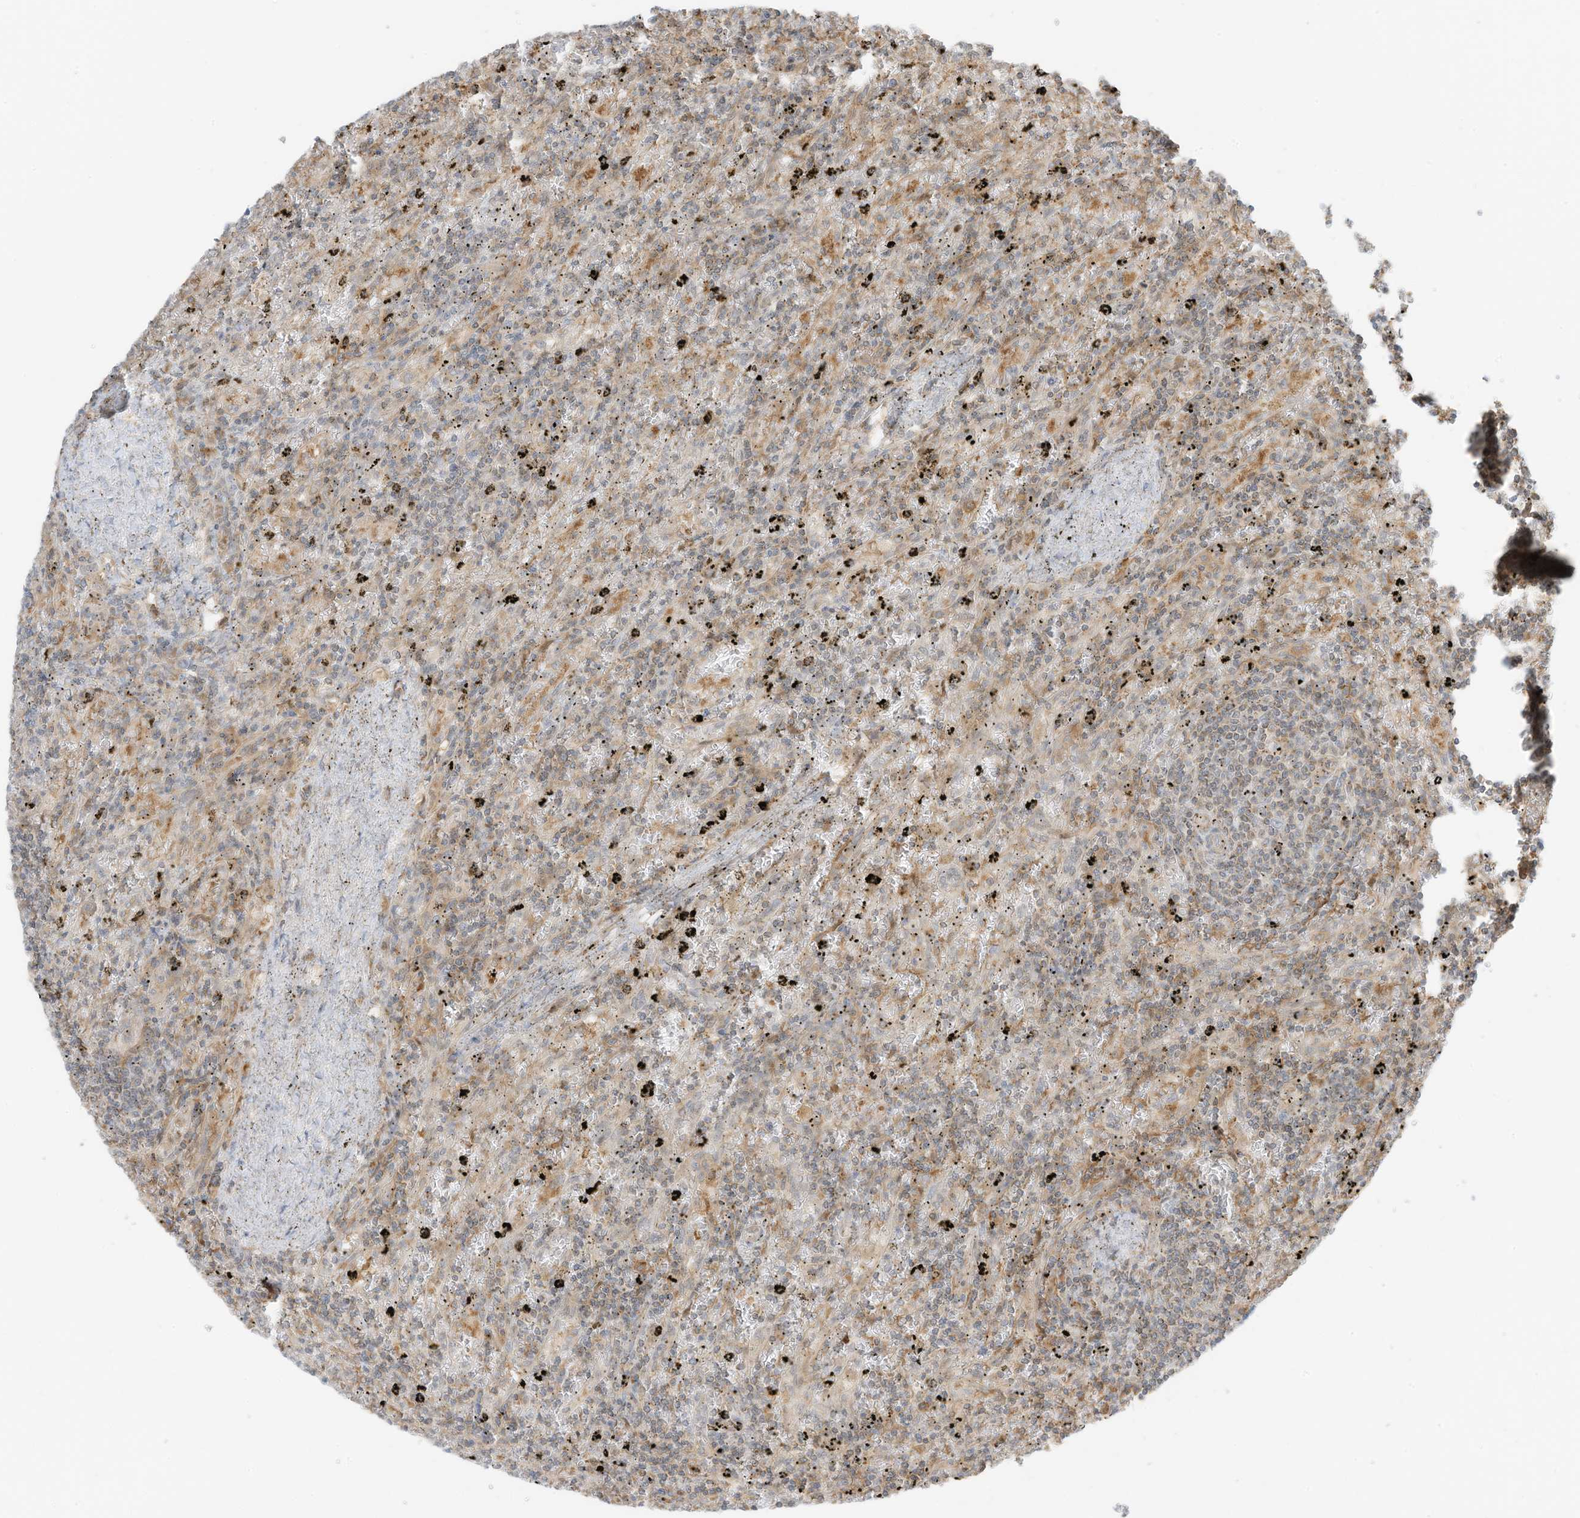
{"staining": {"intensity": "weak", "quantity": "25%-75%", "location": "cytoplasmic/membranous"}, "tissue": "lymphoma", "cell_type": "Tumor cells", "image_type": "cancer", "snomed": [{"axis": "morphology", "description": "Malignant lymphoma, non-Hodgkin's type, Low grade"}, {"axis": "topography", "description": "Spleen"}], "caption": "An immunohistochemistry image of tumor tissue is shown. Protein staining in brown highlights weak cytoplasmic/membranous positivity in low-grade malignant lymphoma, non-Hodgkin's type within tumor cells. (DAB (3,3'-diaminobenzidine) = brown stain, brightfield microscopy at high magnification).", "gene": "SLC25A12", "patient": {"sex": "male", "age": 76}}